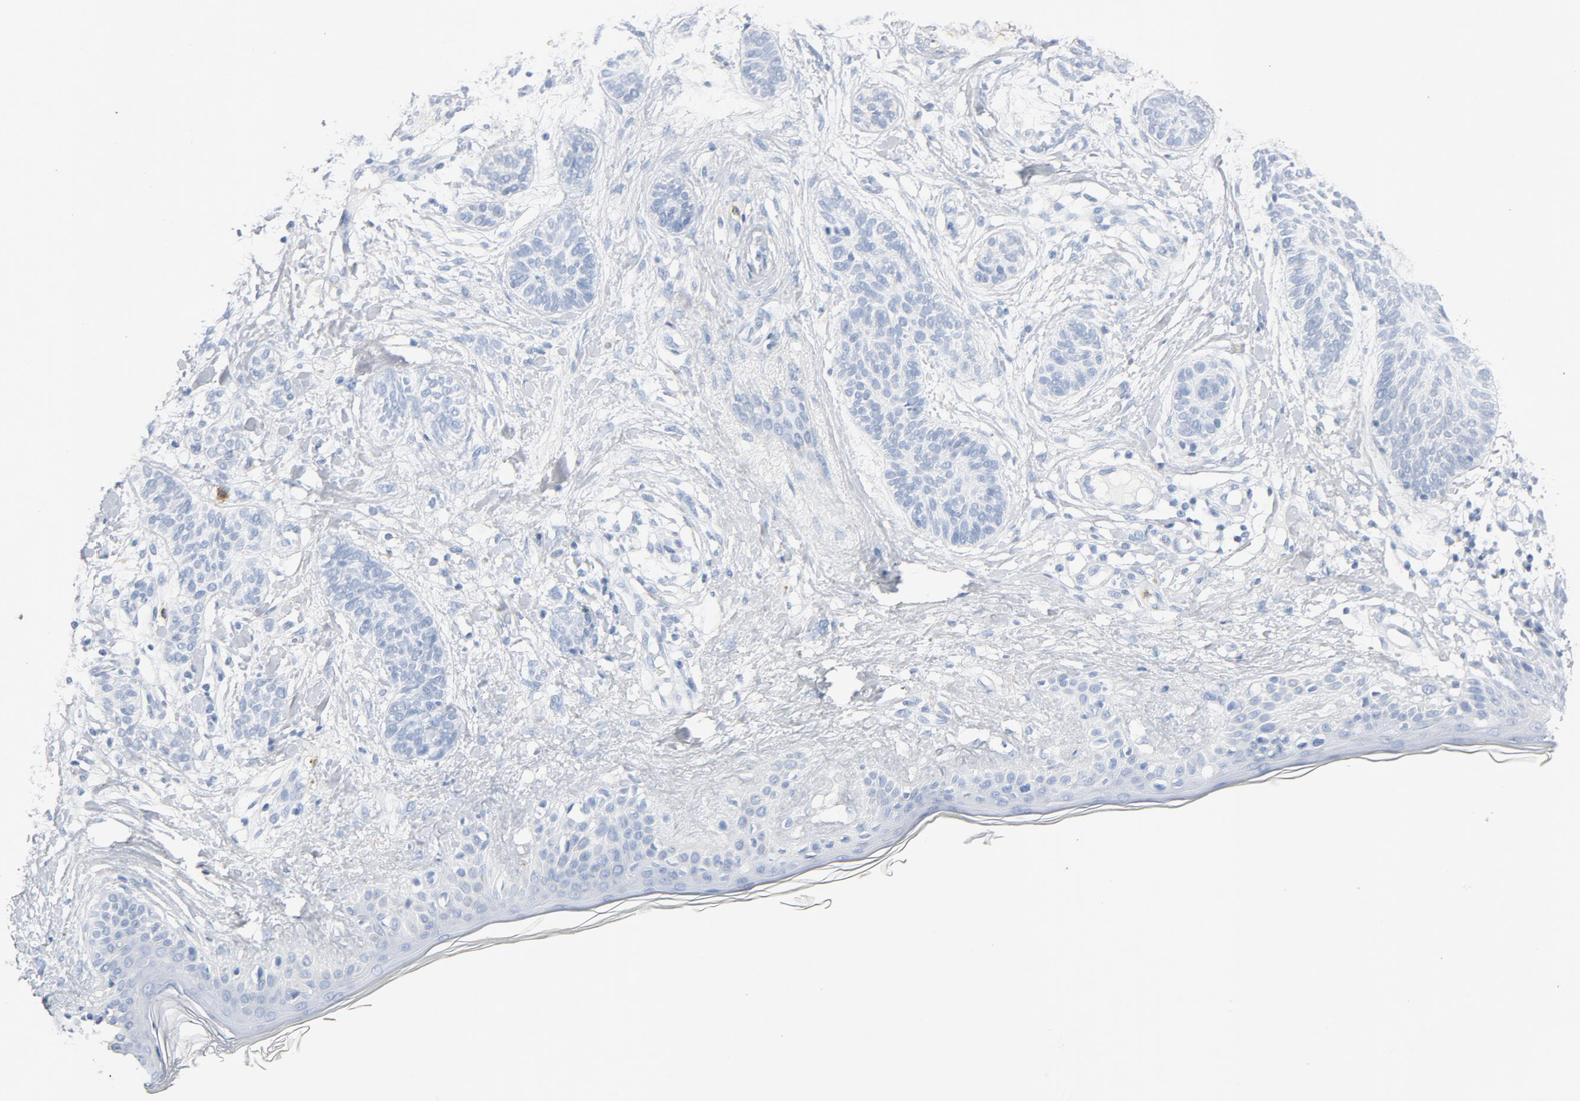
{"staining": {"intensity": "negative", "quantity": "none", "location": "none"}, "tissue": "skin cancer", "cell_type": "Tumor cells", "image_type": "cancer", "snomed": [{"axis": "morphology", "description": "Normal tissue, NOS"}, {"axis": "morphology", "description": "Basal cell carcinoma"}, {"axis": "topography", "description": "Skin"}], "caption": "IHC micrograph of human skin basal cell carcinoma stained for a protein (brown), which demonstrates no expression in tumor cells. (Stains: DAB immunohistochemistry with hematoxylin counter stain, Microscopy: brightfield microscopy at high magnification).", "gene": "PTPRB", "patient": {"sex": "male", "age": 63}}